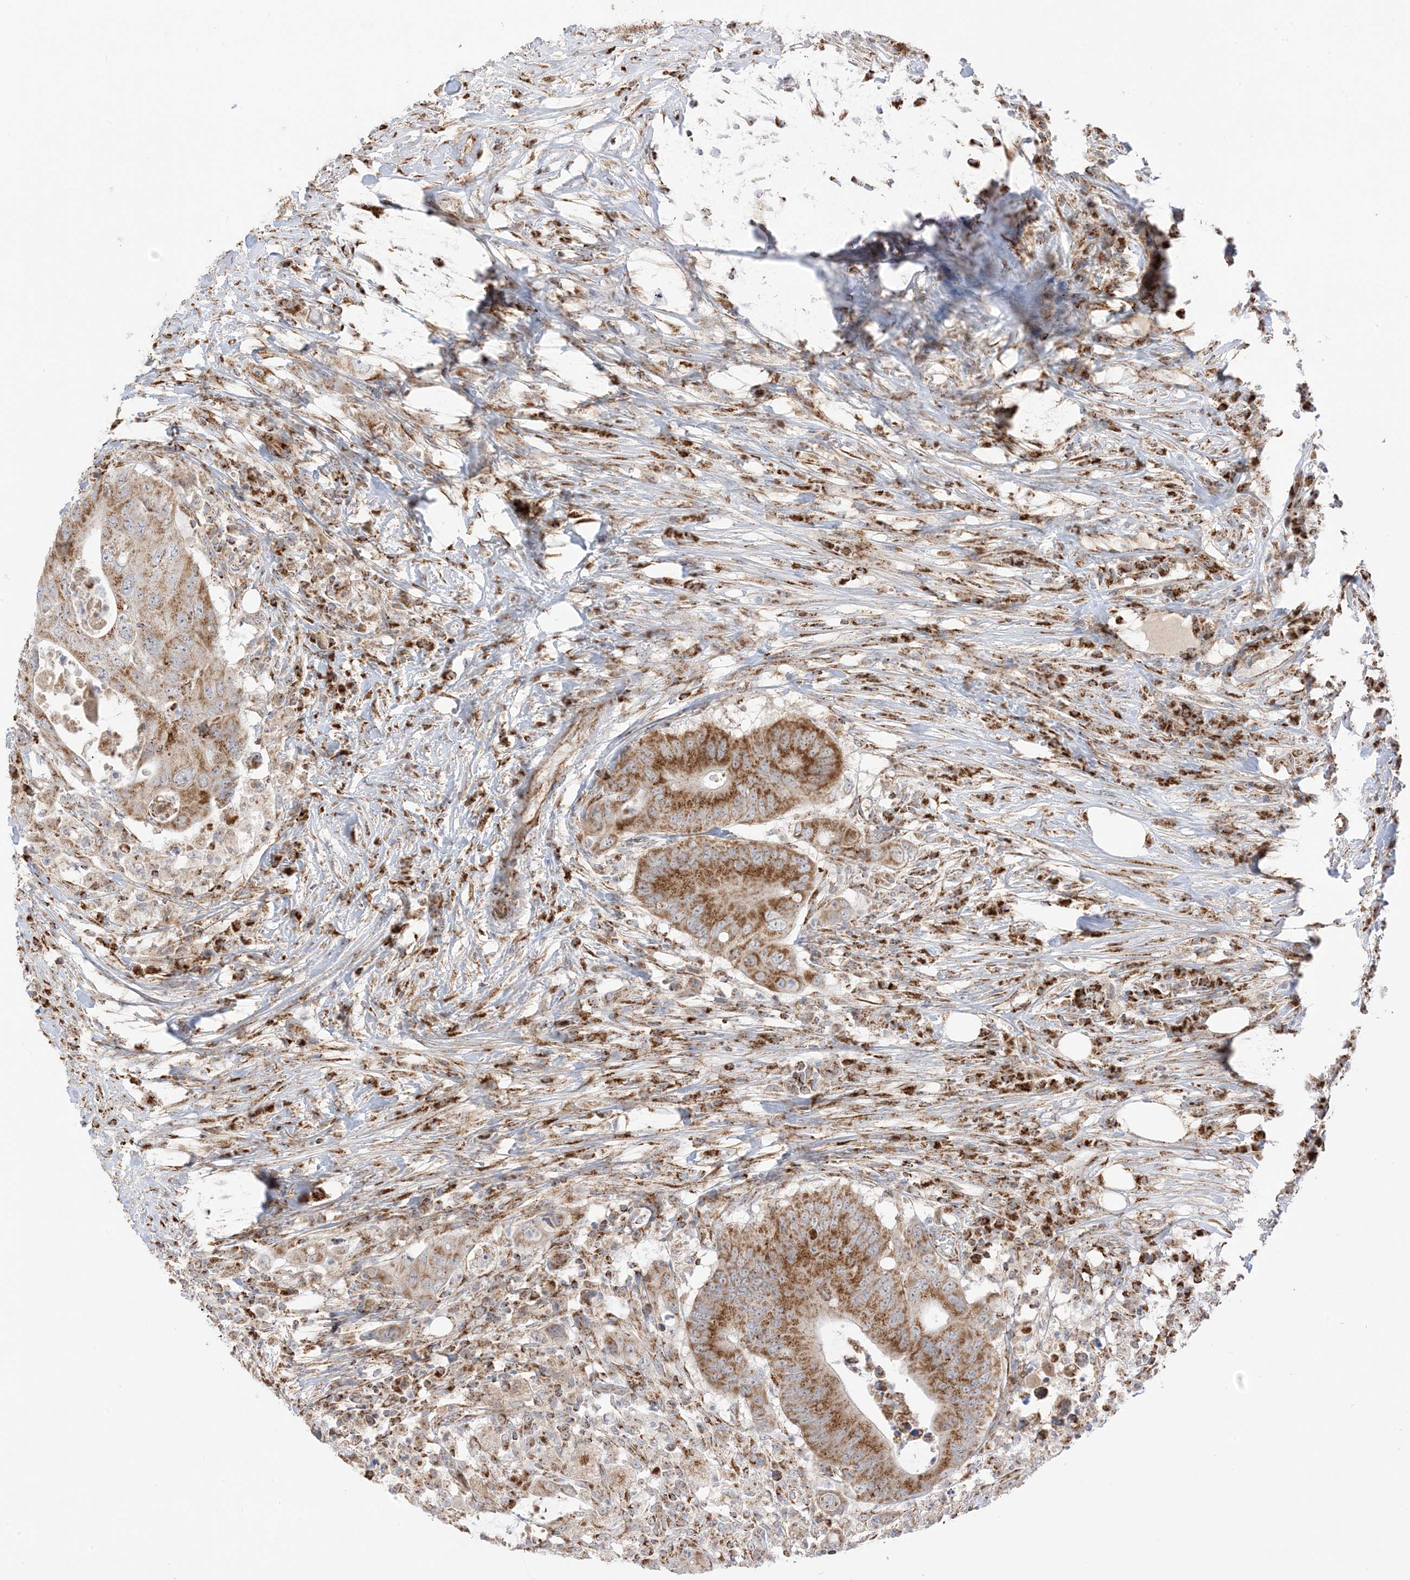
{"staining": {"intensity": "strong", "quantity": ">75%", "location": "cytoplasmic/membranous"}, "tissue": "colorectal cancer", "cell_type": "Tumor cells", "image_type": "cancer", "snomed": [{"axis": "morphology", "description": "Adenocarcinoma, NOS"}, {"axis": "topography", "description": "Colon"}], "caption": "A high-resolution photomicrograph shows IHC staining of colorectal cancer, which reveals strong cytoplasmic/membranous staining in about >75% of tumor cells.", "gene": "SLC25A12", "patient": {"sex": "male", "age": 71}}